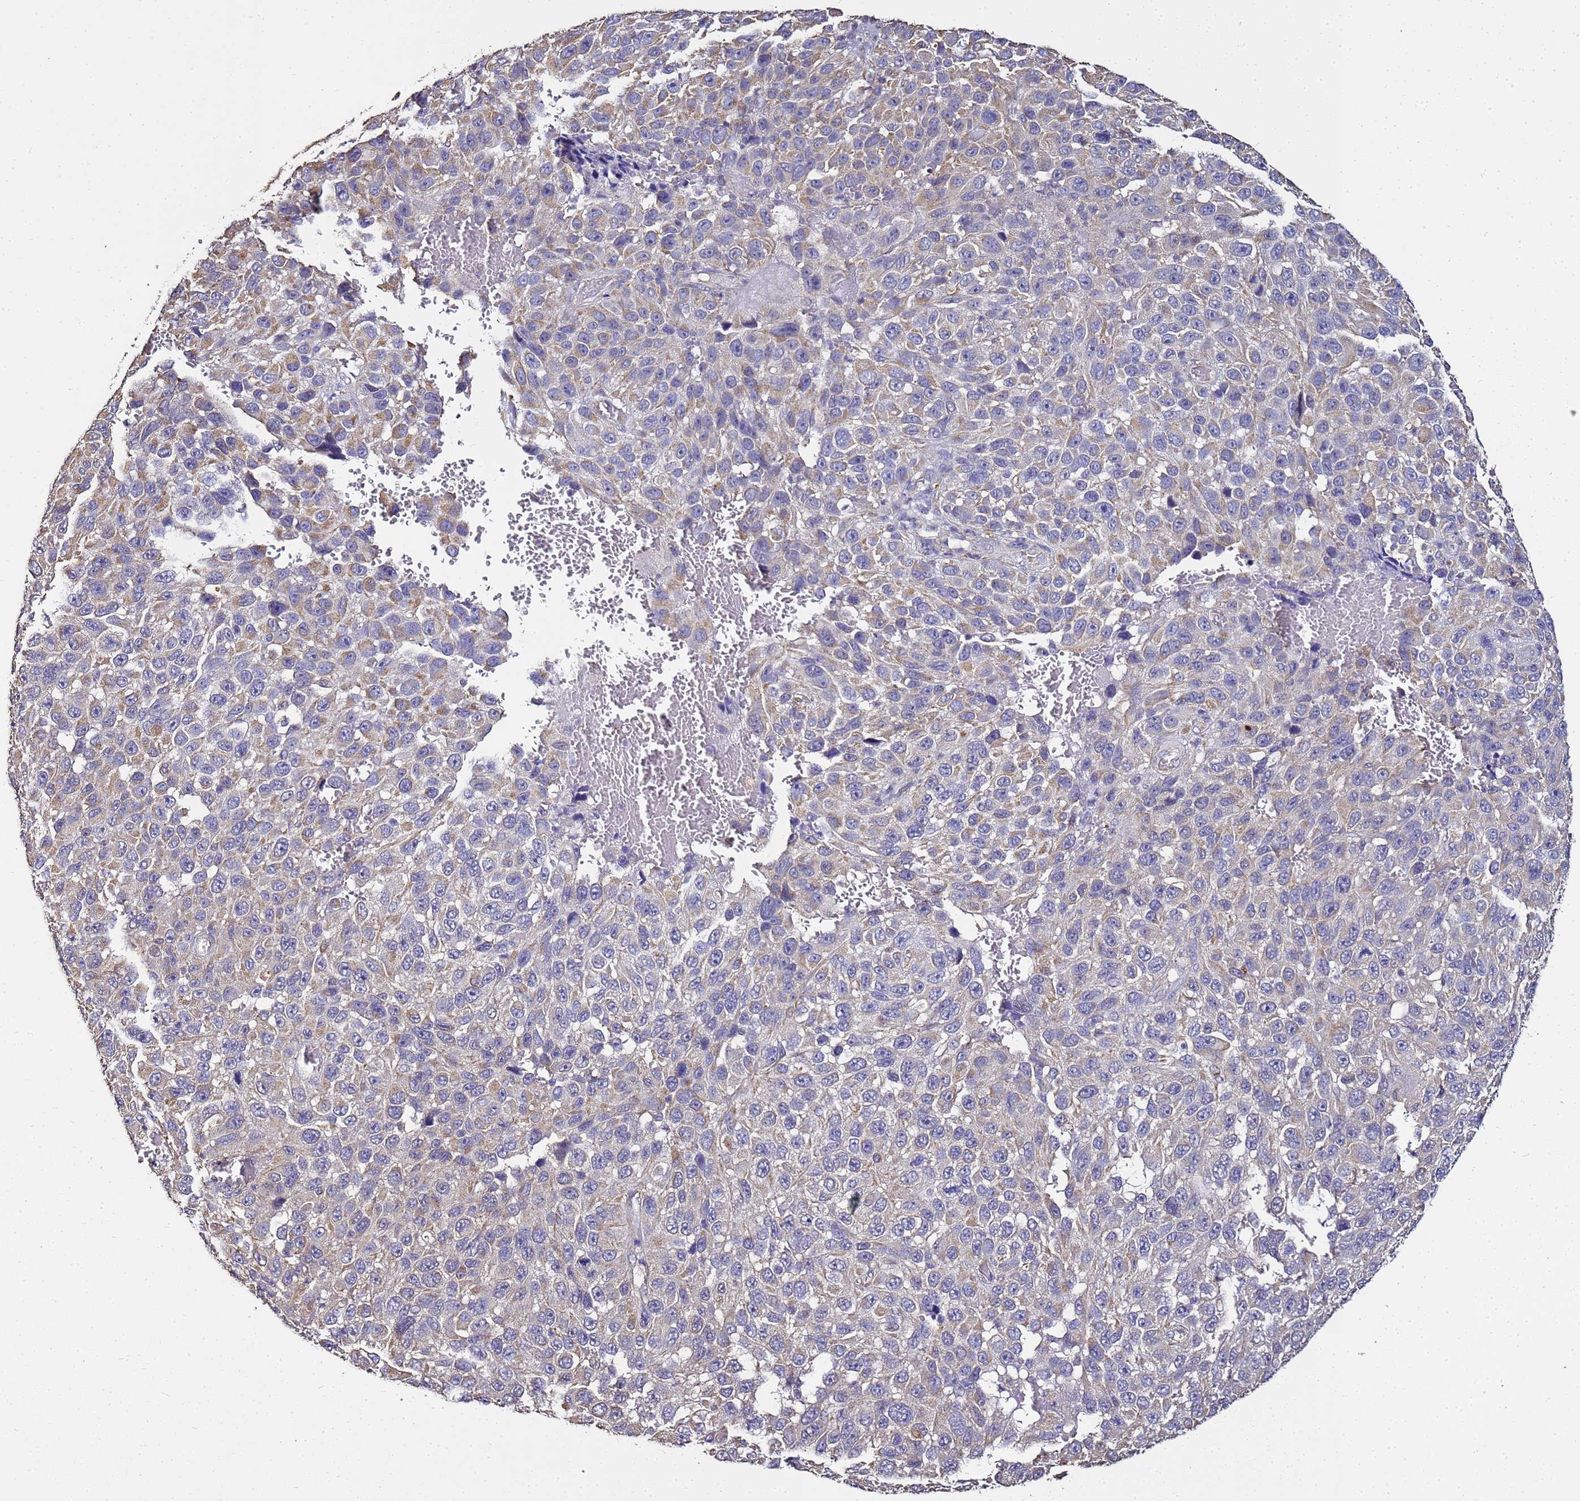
{"staining": {"intensity": "weak", "quantity": "25%-75%", "location": "cytoplasmic/membranous"}, "tissue": "melanoma", "cell_type": "Tumor cells", "image_type": "cancer", "snomed": [{"axis": "morphology", "description": "Malignant melanoma, NOS"}, {"axis": "topography", "description": "Skin"}], "caption": "Immunohistochemical staining of human malignant melanoma demonstrates low levels of weak cytoplasmic/membranous protein positivity in approximately 25%-75% of tumor cells.", "gene": "ENOPH1", "patient": {"sex": "female", "age": 96}}